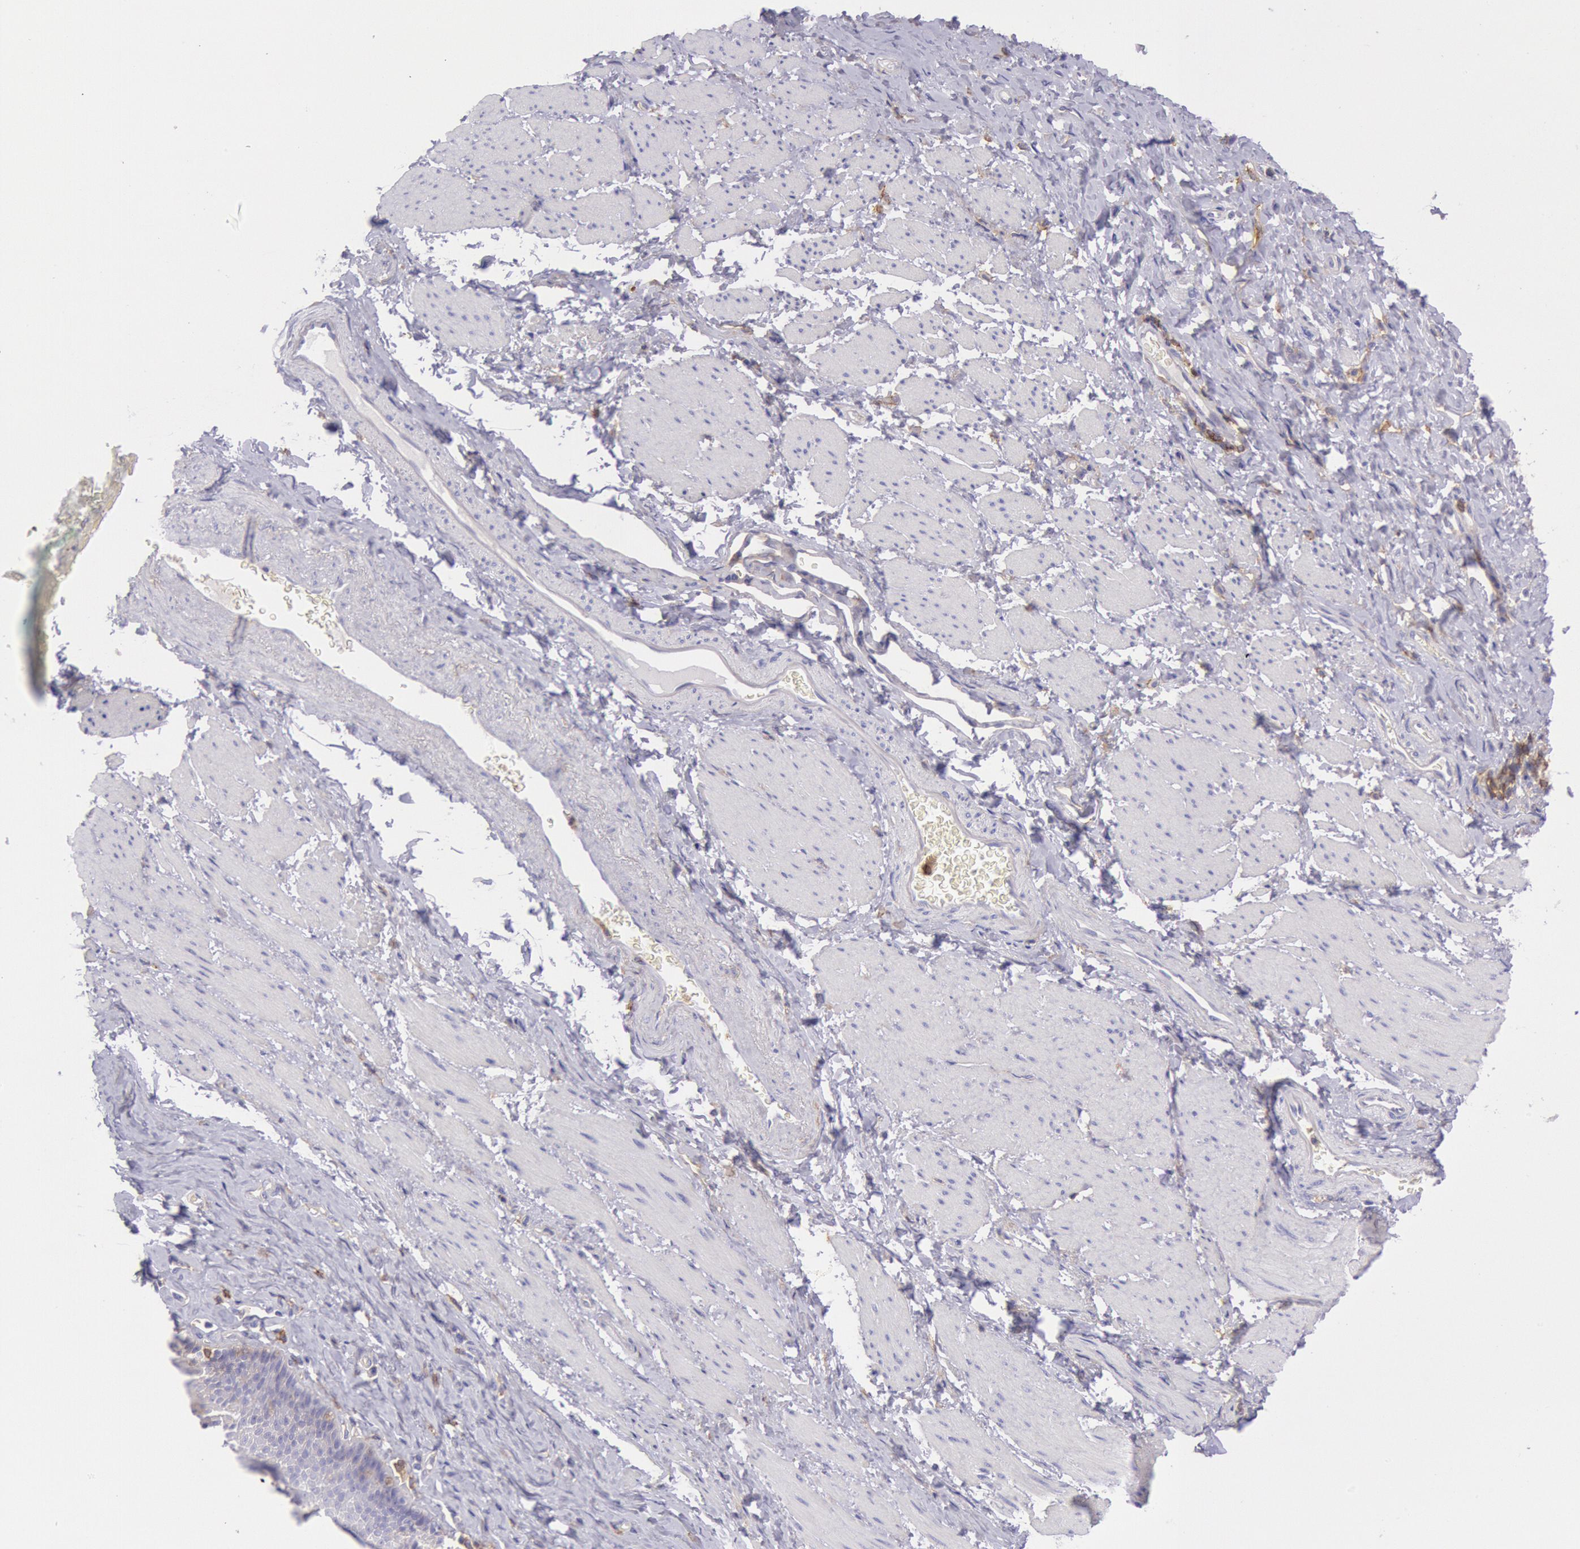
{"staining": {"intensity": "negative", "quantity": "none", "location": "none"}, "tissue": "esophagus", "cell_type": "Squamous epithelial cells", "image_type": "normal", "snomed": [{"axis": "morphology", "description": "Normal tissue, NOS"}, {"axis": "topography", "description": "Esophagus"}], "caption": "Squamous epithelial cells show no significant protein staining in unremarkable esophagus.", "gene": "LYN", "patient": {"sex": "female", "age": 61}}